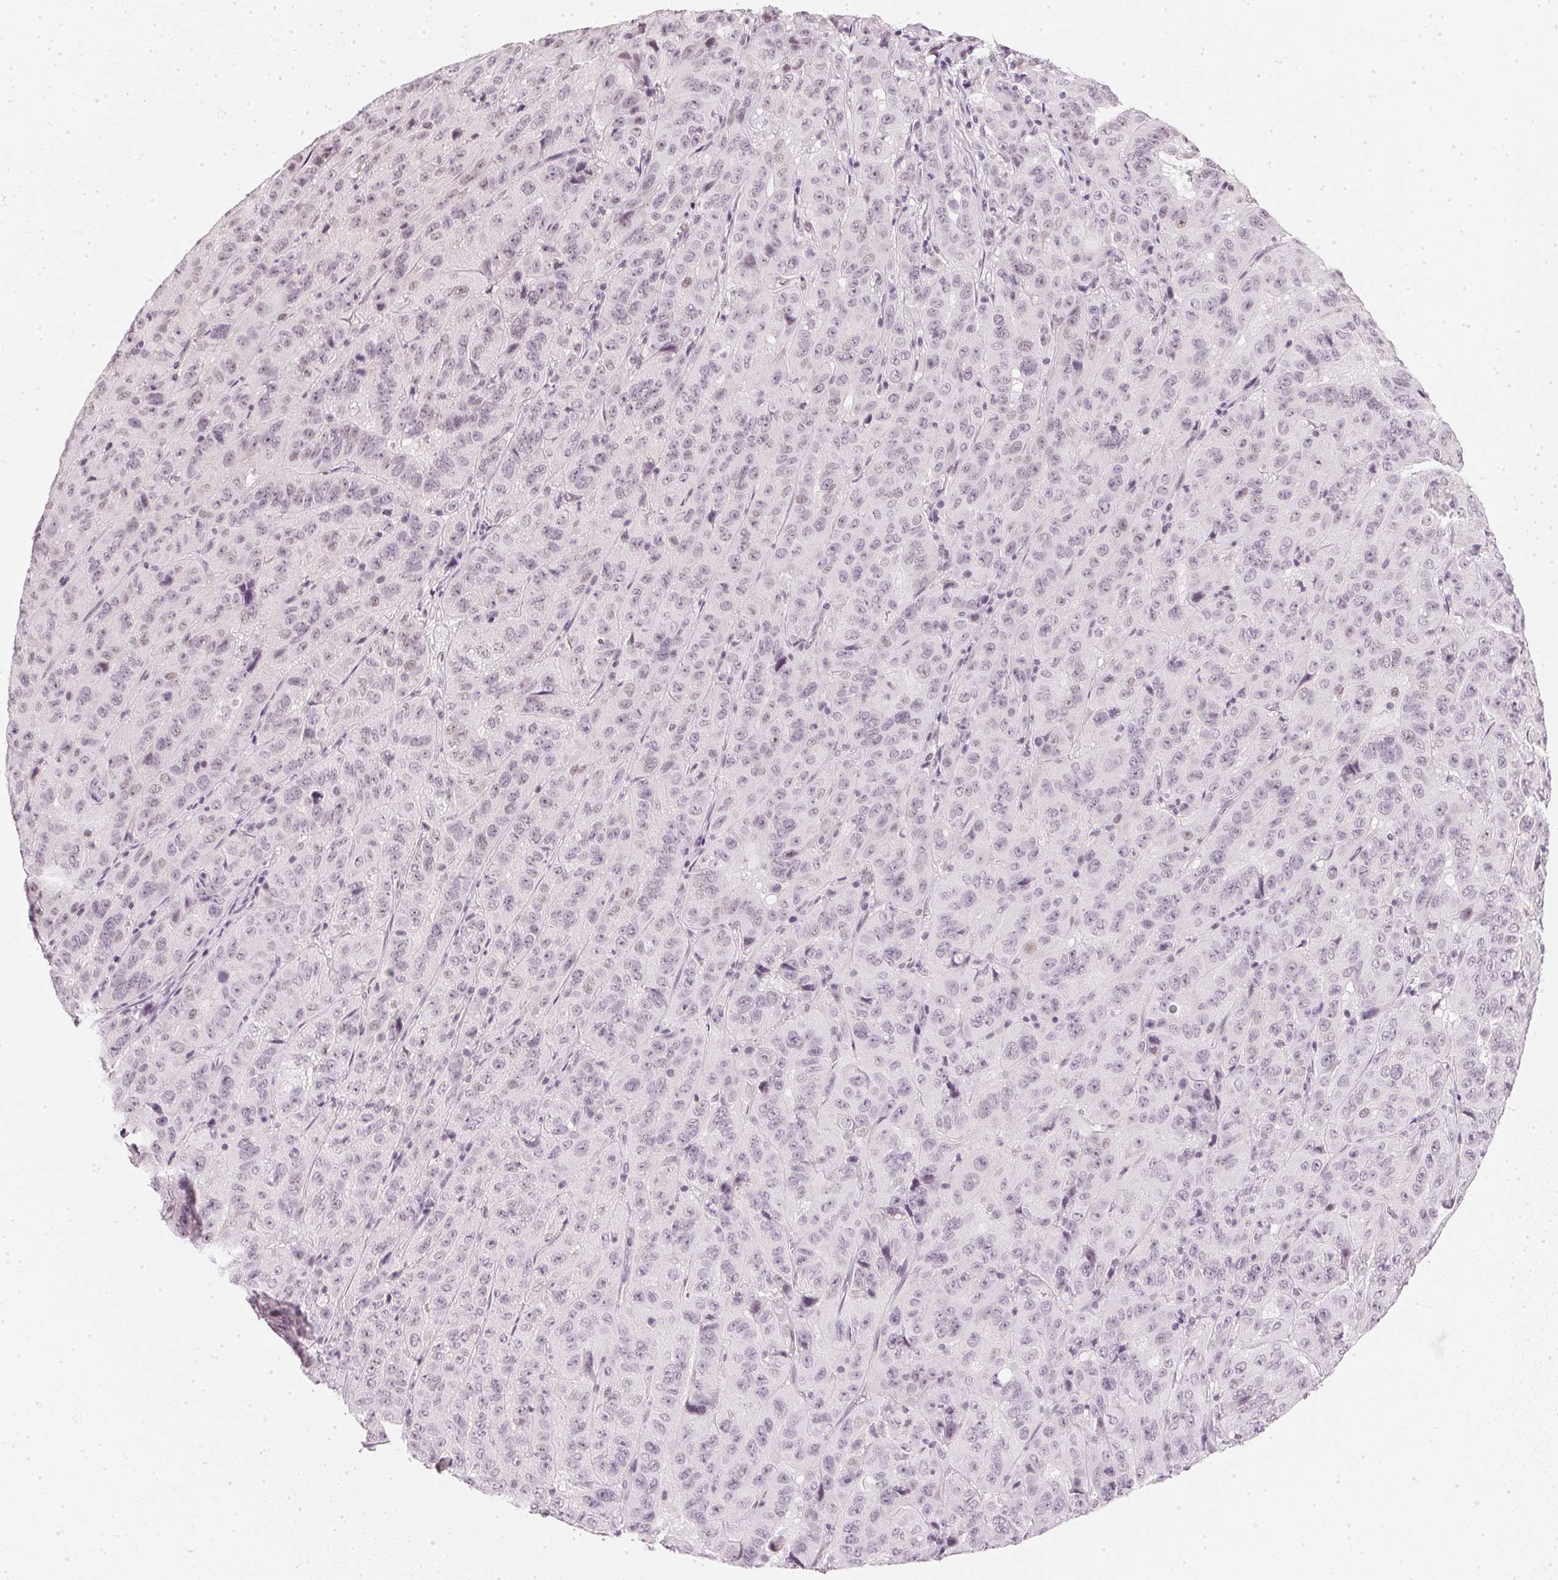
{"staining": {"intensity": "negative", "quantity": "none", "location": "none"}, "tissue": "pancreatic cancer", "cell_type": "Tumor cells", "image_type": "cancer", "snomed": [{"axis": "morphology", "description": "Adenocarcinoma, NOS"}, {"axis": "topography", "description": "Pancreas"}], "caption": "IHC of pancreatic adenocarcinoma reveals no staining in tumor cells.", "gene": "DNAJC6", "patient": {"sex": "male", "age": 63}}